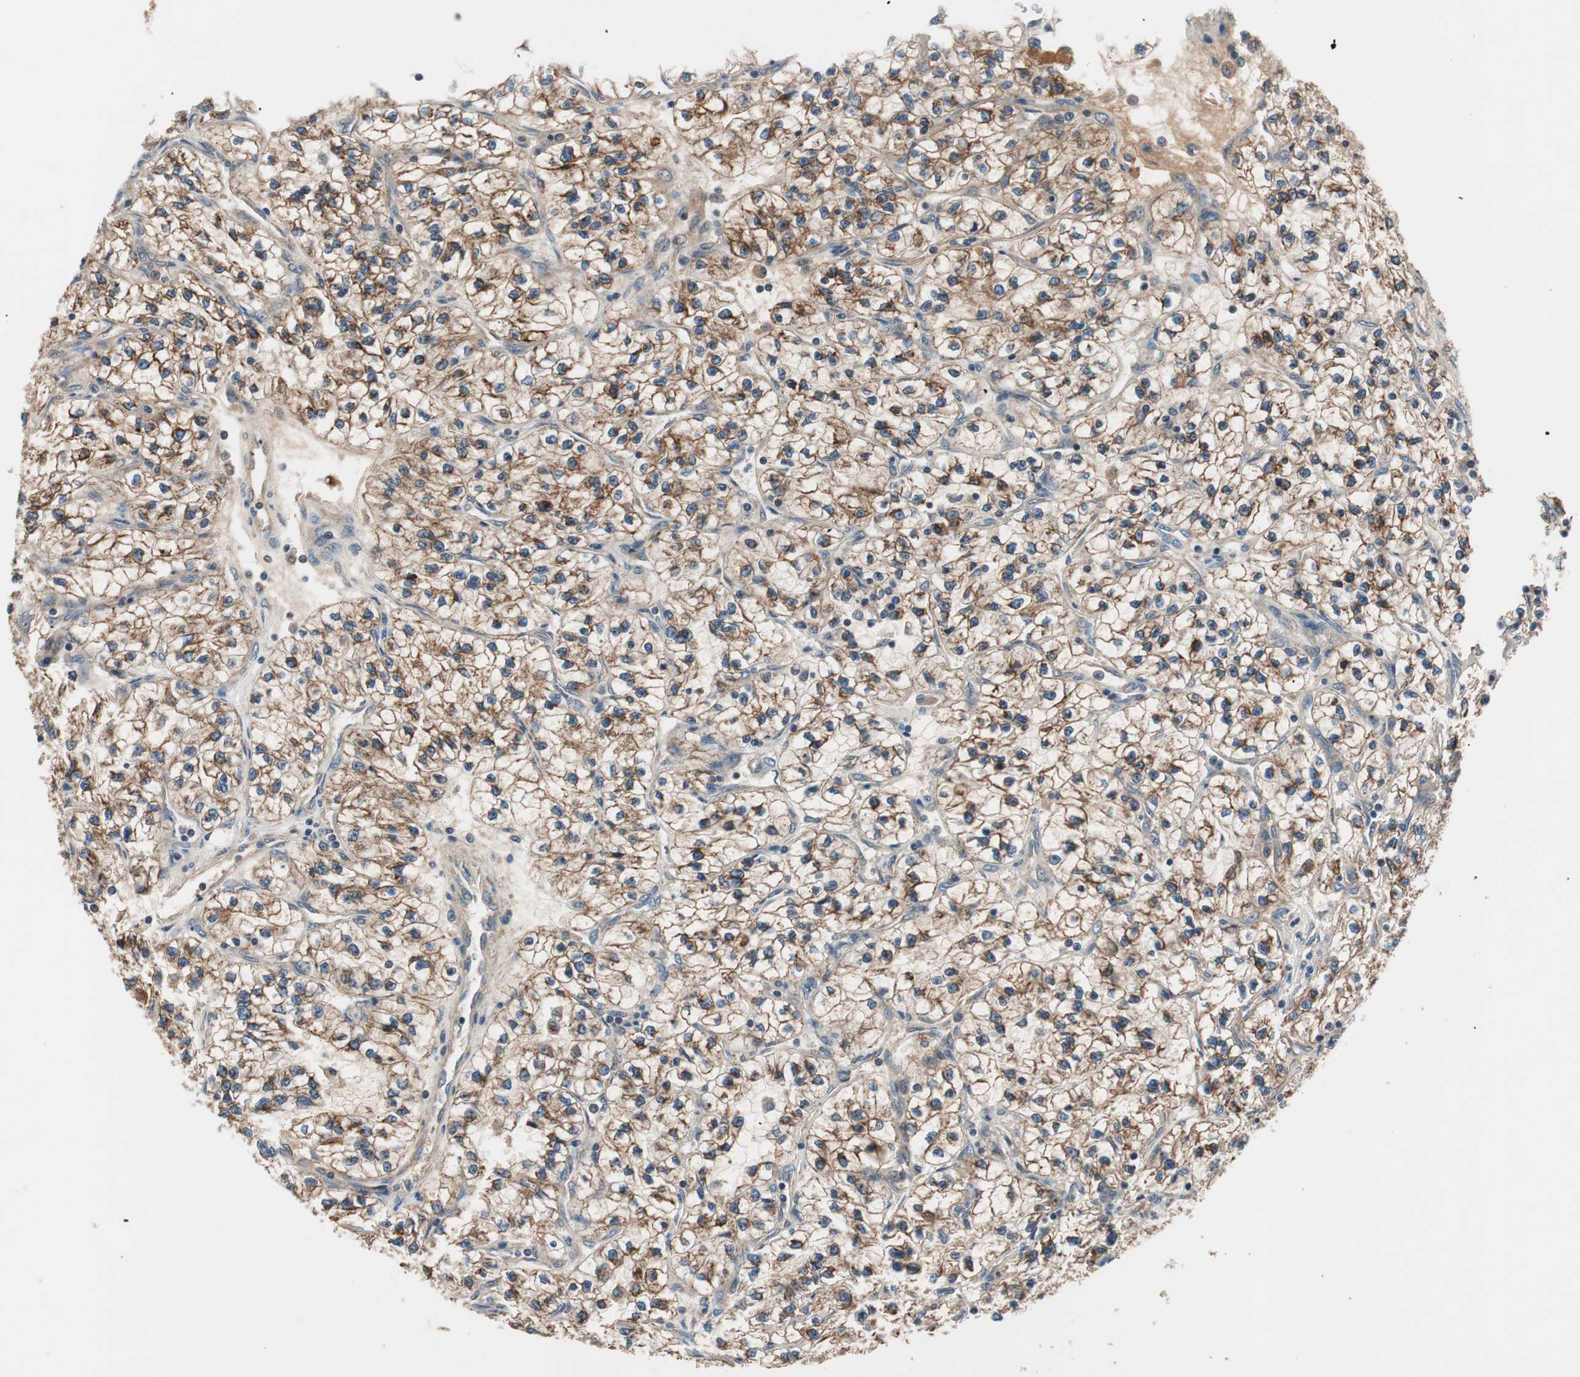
{"staining": {"intensity": "moderate", "quantity": ">75%", "location": "cytoplasmic/membranous"}, "tissue": "renal cancer", "cell_type": "Tumor cells", "image_type": "cancer", "snomed": [{"axis": "morphology", "description": "Adenocarcinoma, NOS"}, {"axis": "topography", "description": "Kidney"}], "caption": "Approximately >75% of tumor cells in human renal adenocarcinoma show moderate cytoplasmic/membranous protein positivity as visualized by brown immunohistochemical staining.", "gene": "HPN", "patient": {"sex": "female", "age": 57}}